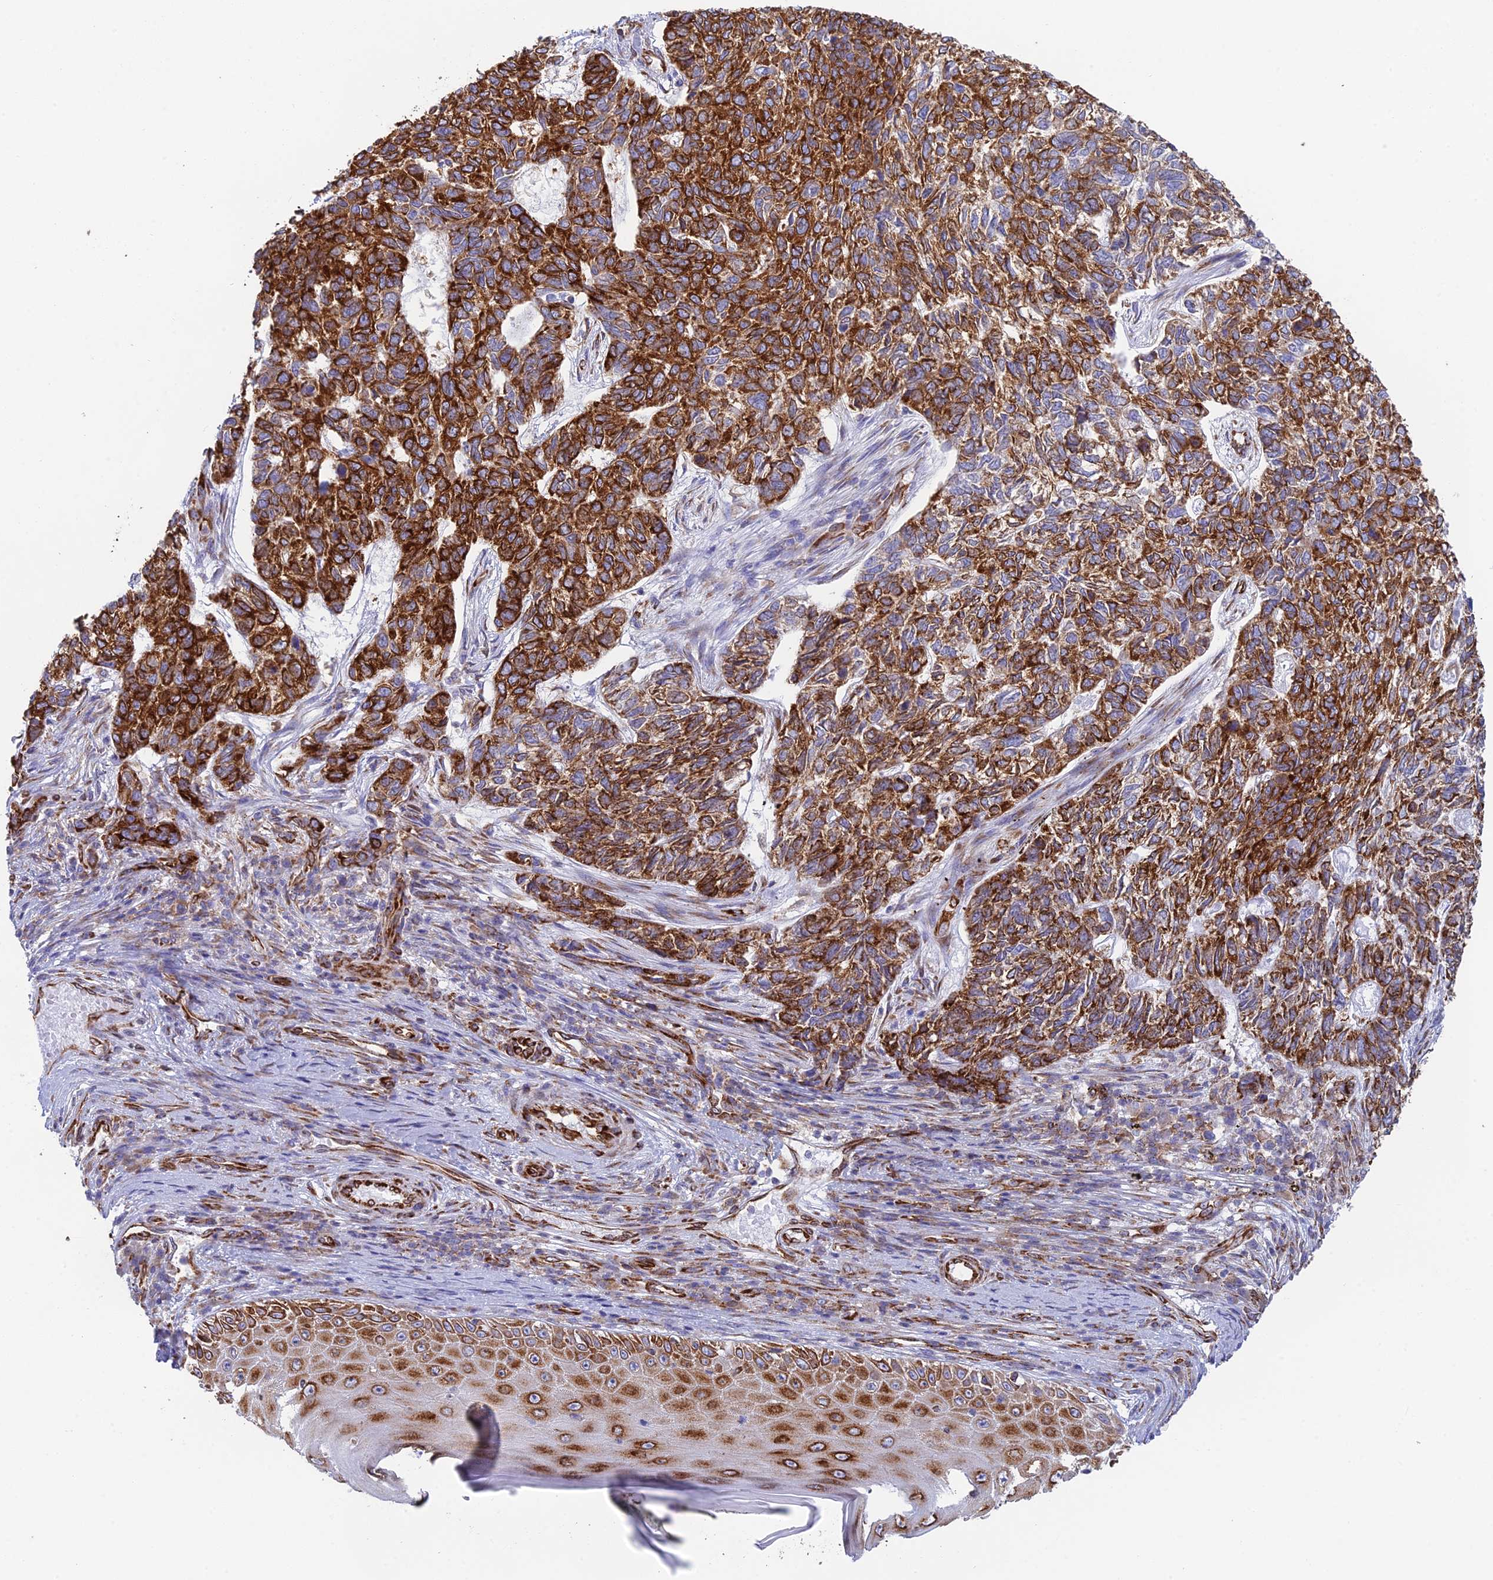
{"staining": {"intensity": "strong", "quantity": ">75%", "location": "cytoplasmic/membranous"}, "tissue": "skin cancer", "cell_type": "Tumor cells", "image_type": "cancer", "snomed": [{"axis": "morphology", "description": "Basal cell carcinoma"}, {"axis": "topography", "description": "Skin"}], "caption": "IHC micrograph of neoplastic tissue: basal cell carcinoma (skin) stained using immunohistochemistry exhibits high levels of strong protein expression localized specifically in the cytoplasmic/membranous of tumor cells, appearing as a cytoplasmic/membranous brown color.", "gene": "CCDC69", "patient": {"sex": "female", "age": 65}}